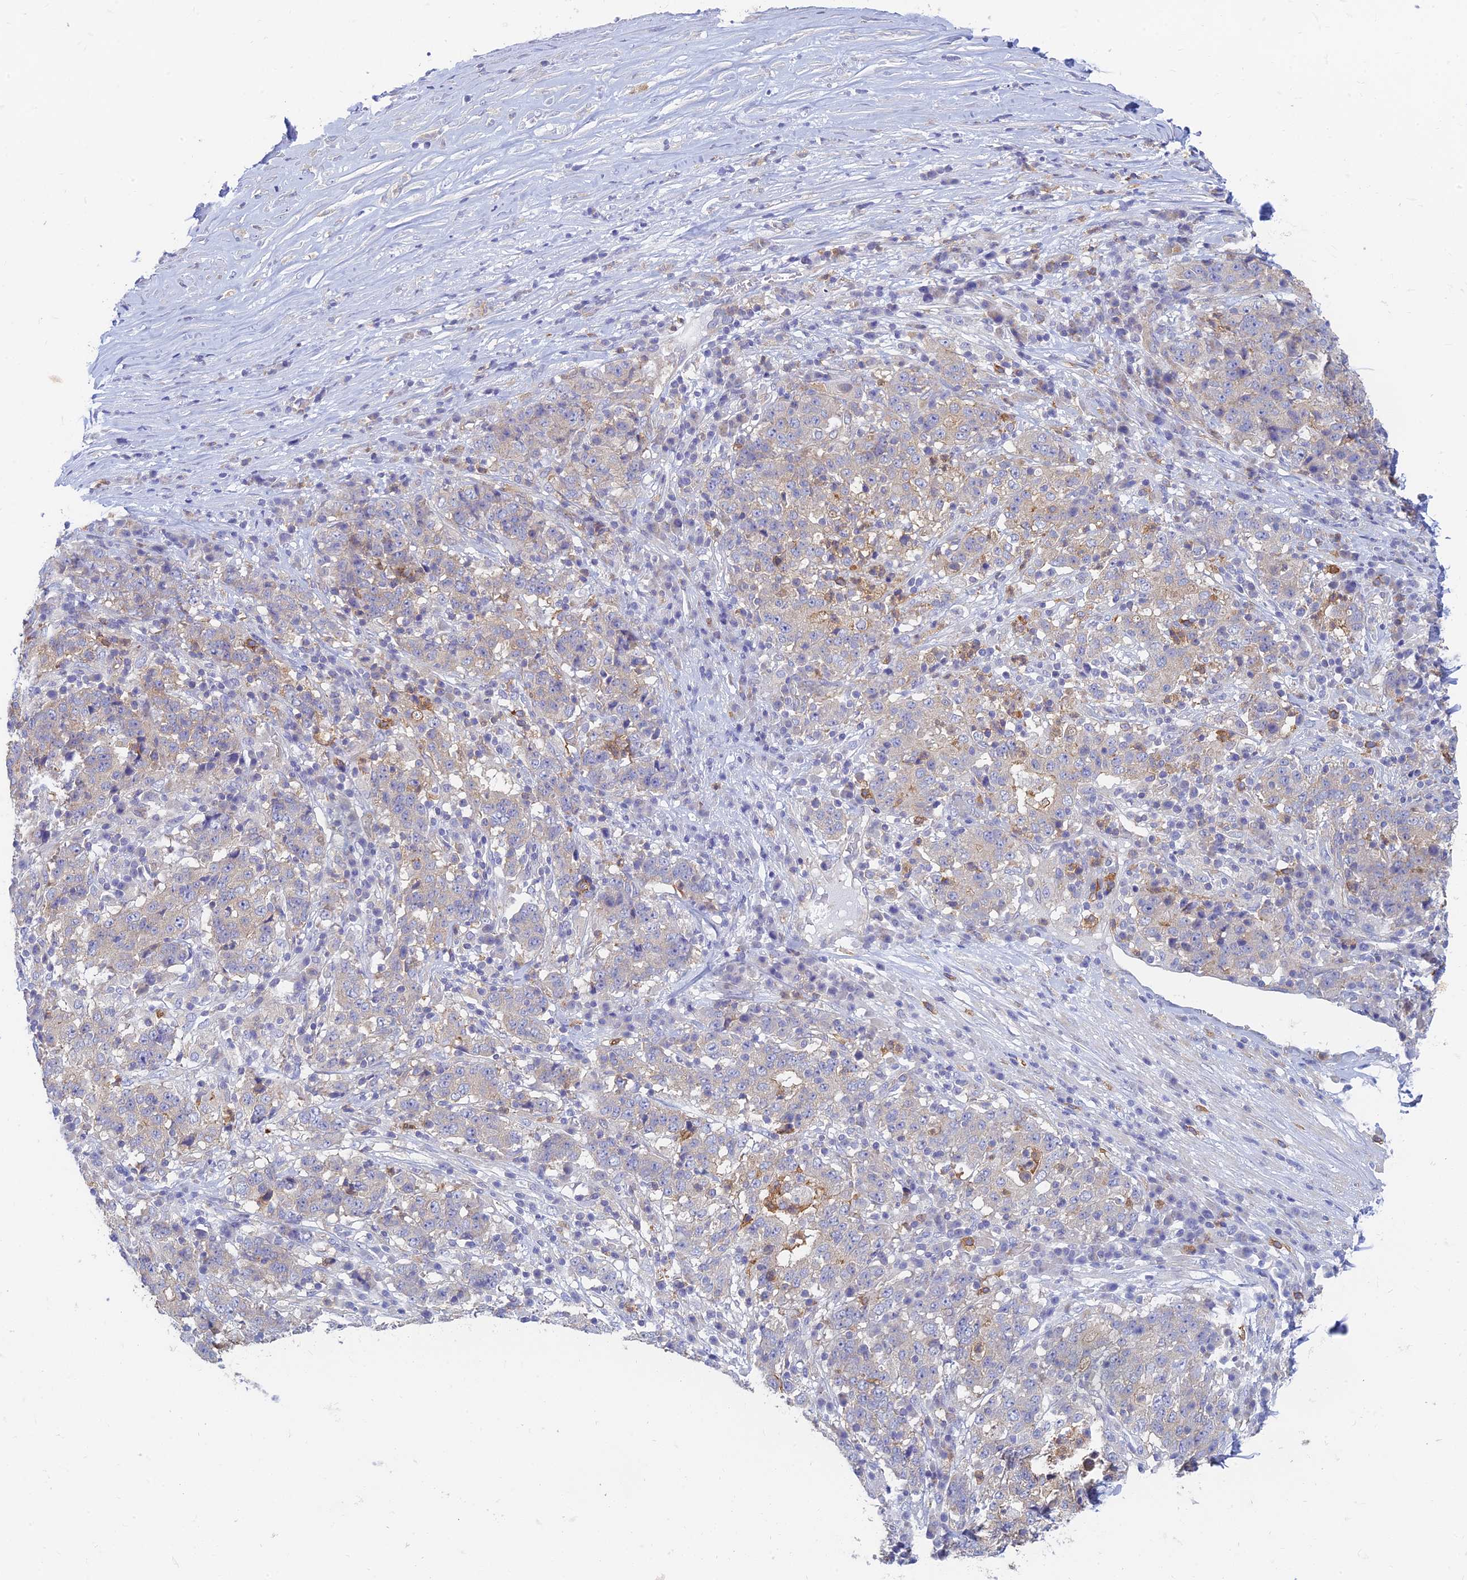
{"staining": {"intensity": "weak", "quantity": "<25%", "location": "cytoplasmic/membranous"}, "tissue": "stomach cancer", "cell_type": "Tumor cells", "image_type": "cancer", "snomed": [{"axis": "morphology", "description": "Adenocarcinoma, NOS"}, {"axis": "topography", "description": "Stomach"}], "caption": "Tumor cells are negative for brown protein staining in stomach adenocarcinoma.", "gene": "STRN4", "patient": {"sex": "male", "age": 59}}